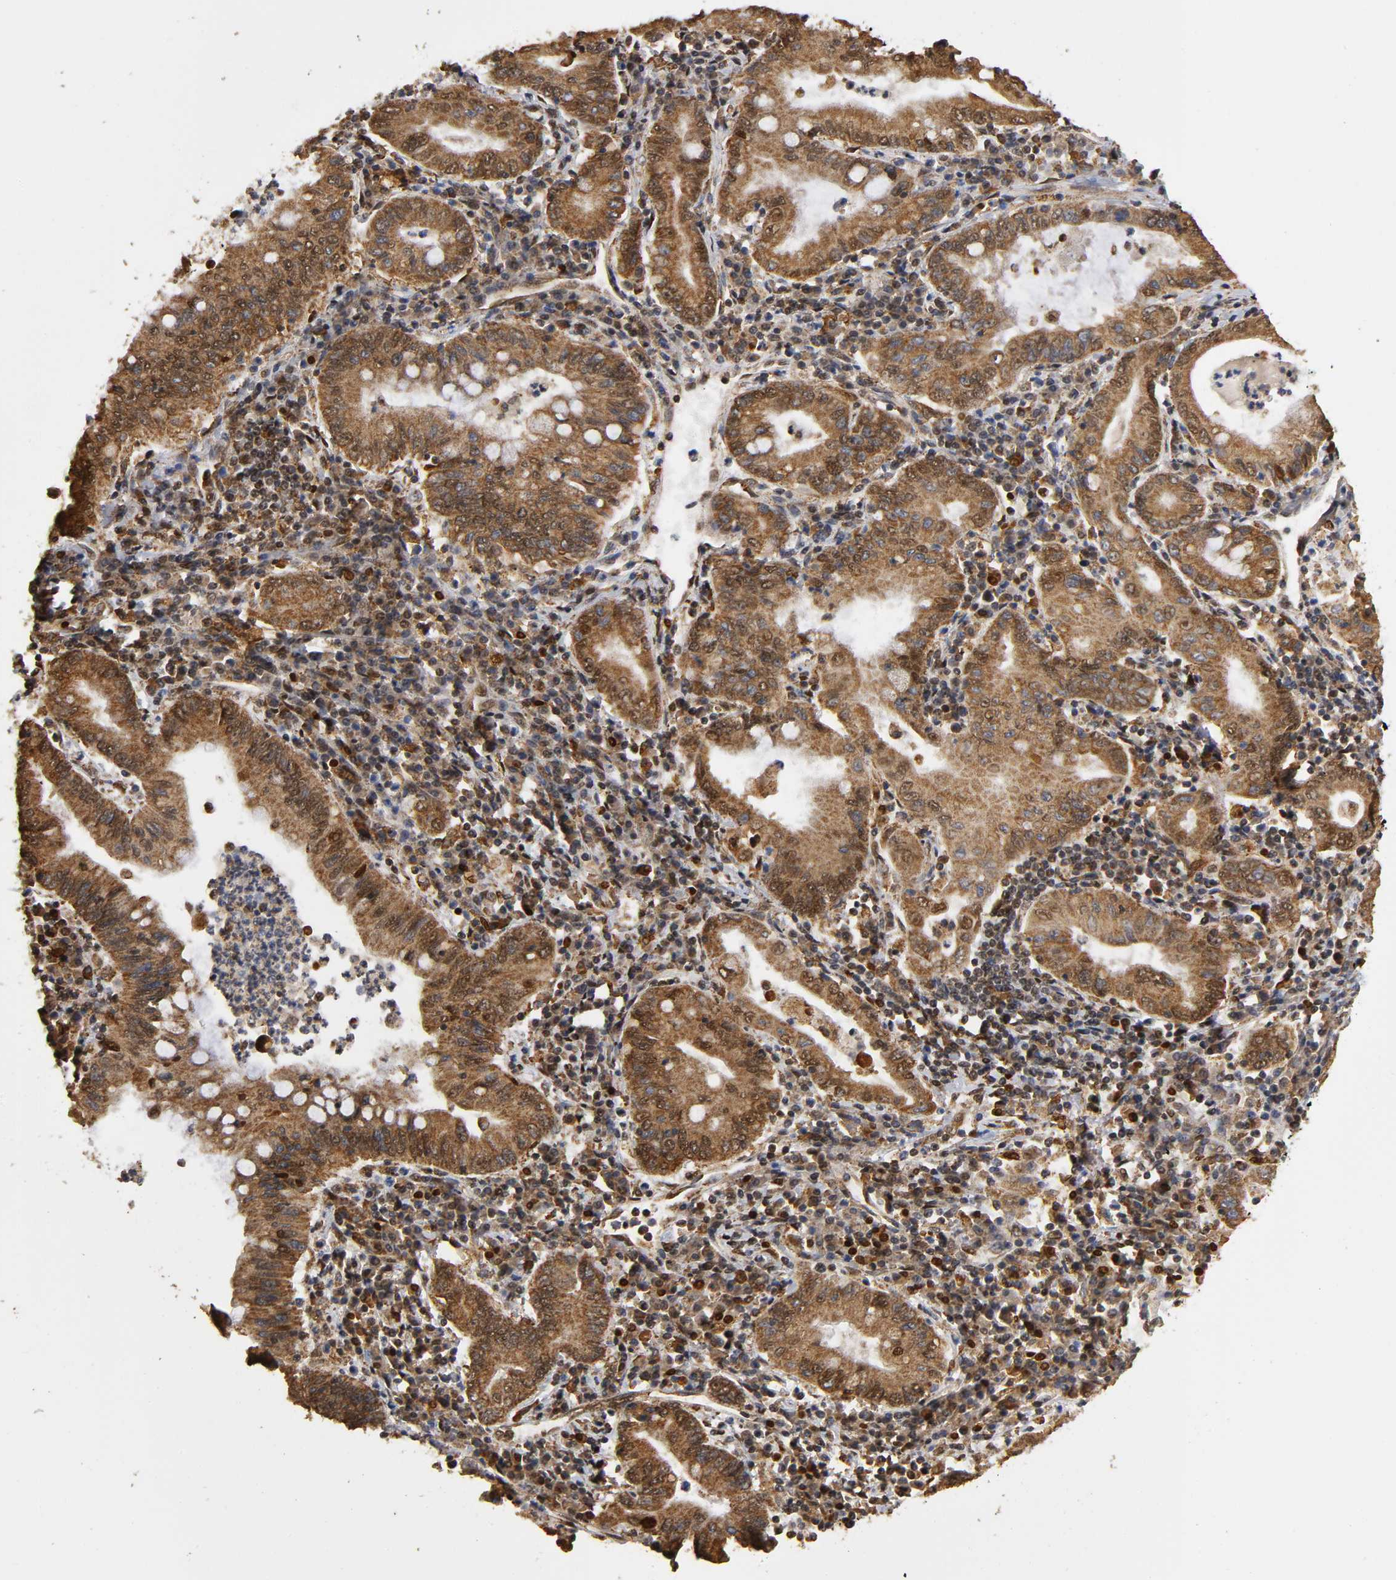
{"staining": {"intensity": "strong", "quantity": ">75%", "location": "cytoplasmic/membranous,nuclear"}, "tissue": "stomach cancer", "cell_type": "Tumor cells", "image_type": "cancer", "snomed": [{"axis": "morphology", "description": "Normal tissue, NOS"}, {"axis": "morphology", "description": "Adenocarcinoma, NOS"}, {"axis": "topography", "description": "Esophagus"}, {"axis": "topography", "description": "Stomach, upper"}, {"axis": "topography", "description": "Peripheral nerve tissue"}], "caption": "This micrograph displays IHC staining of human stomach cancer (adenocarcinoma), with high strong cytoplasmic/membranous and nuclear staining in approximately >75% of tumor cells.", "gene": "RNF122", "patient": {"sex": "male", "age": 62}}